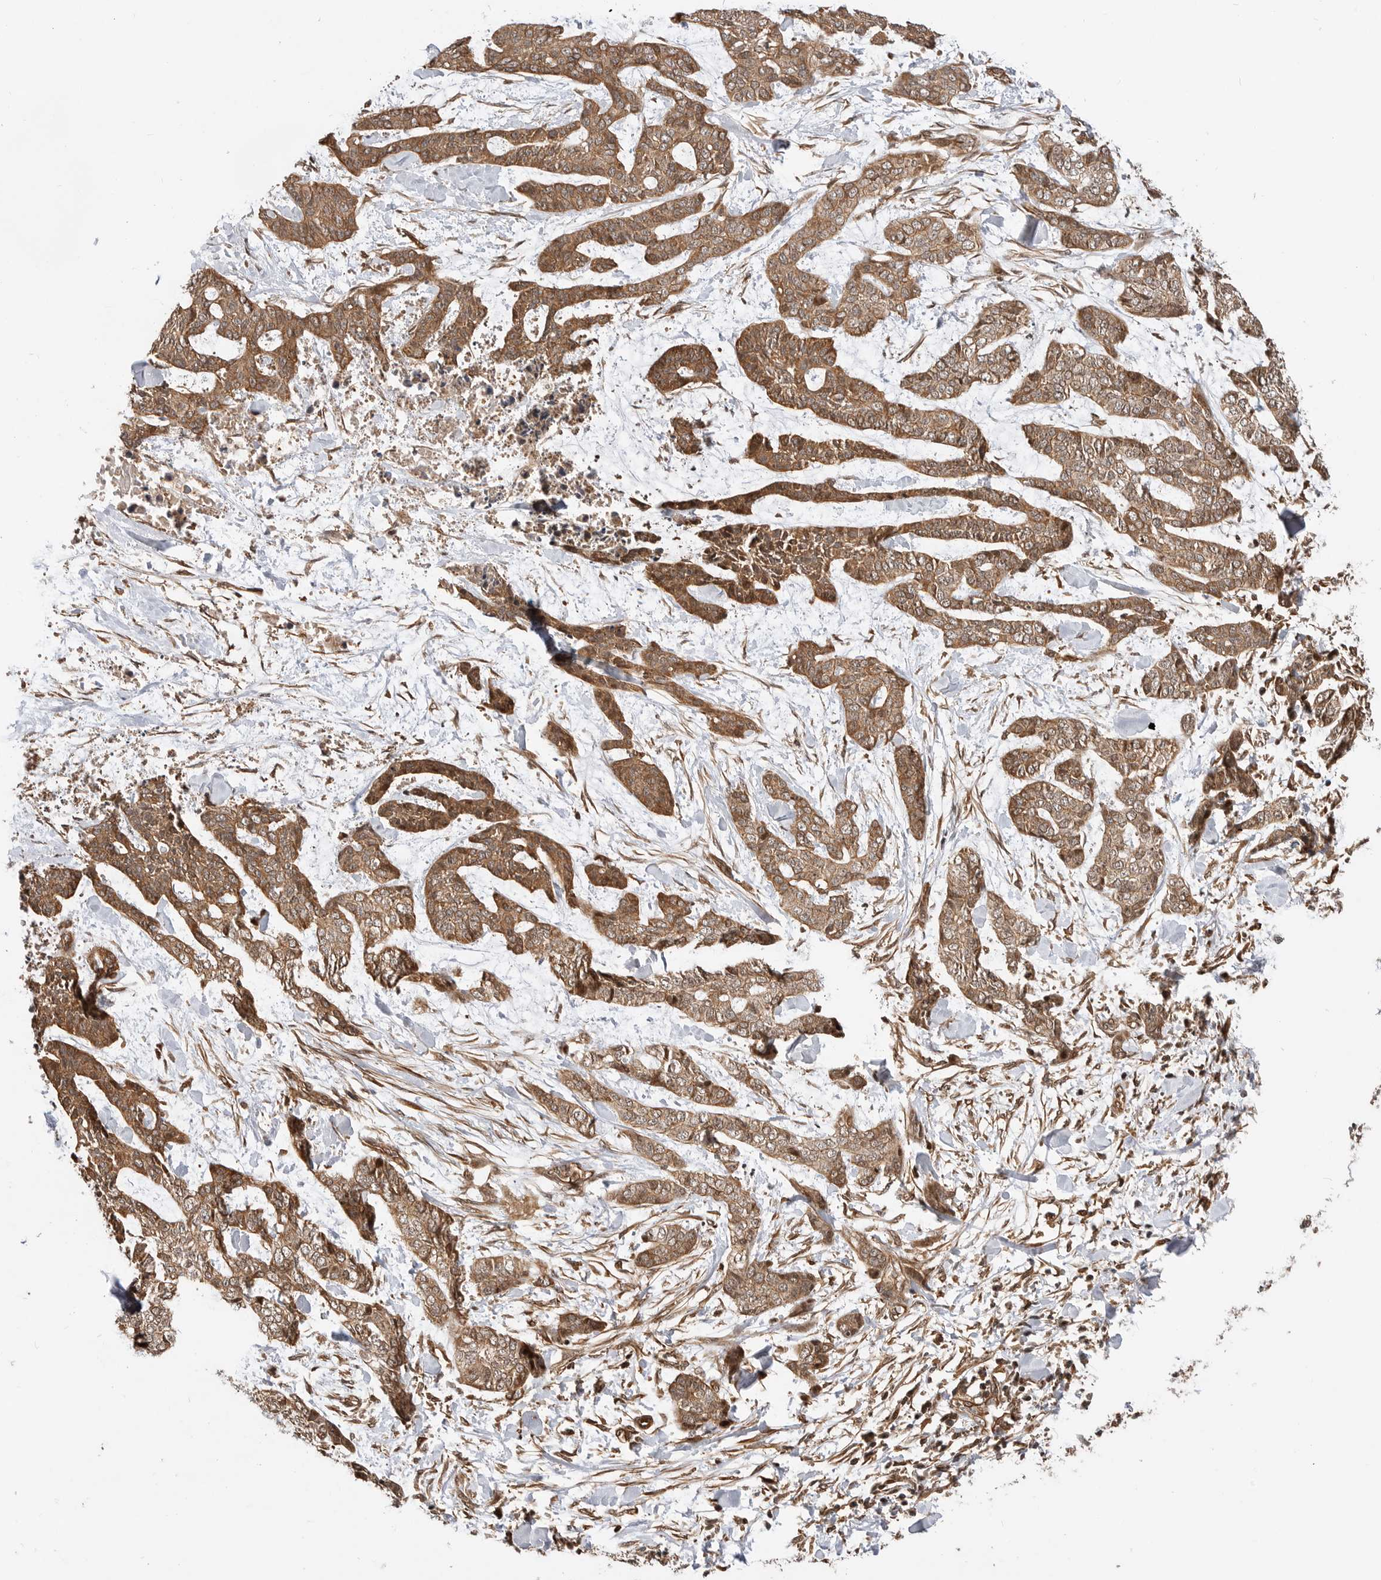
{"staining": {"intensity": "moderate", "quantity": ">75%", "location": "cytoplasmic/membranous"}, "tissue": "skin cancer", "cell_type": "Tumor cells", "image_type": "cancer", "snomed": [{"axis": "morphology", "description": "Basal cell carcinoma"}, {"axis": "topography", "description": "Skin"}], "caption": "The histopathology image exhibits immunohistochemical staining of skin basal cell carcinoma. There is moderate cytoplasmic/membranous expression is present in about >75% of tumor cells. The protein of interest is shown in brown color, while the nuclei are stained blue.", "gene": "ADPRS", "patient": {"sex": "female", "age": 64}}